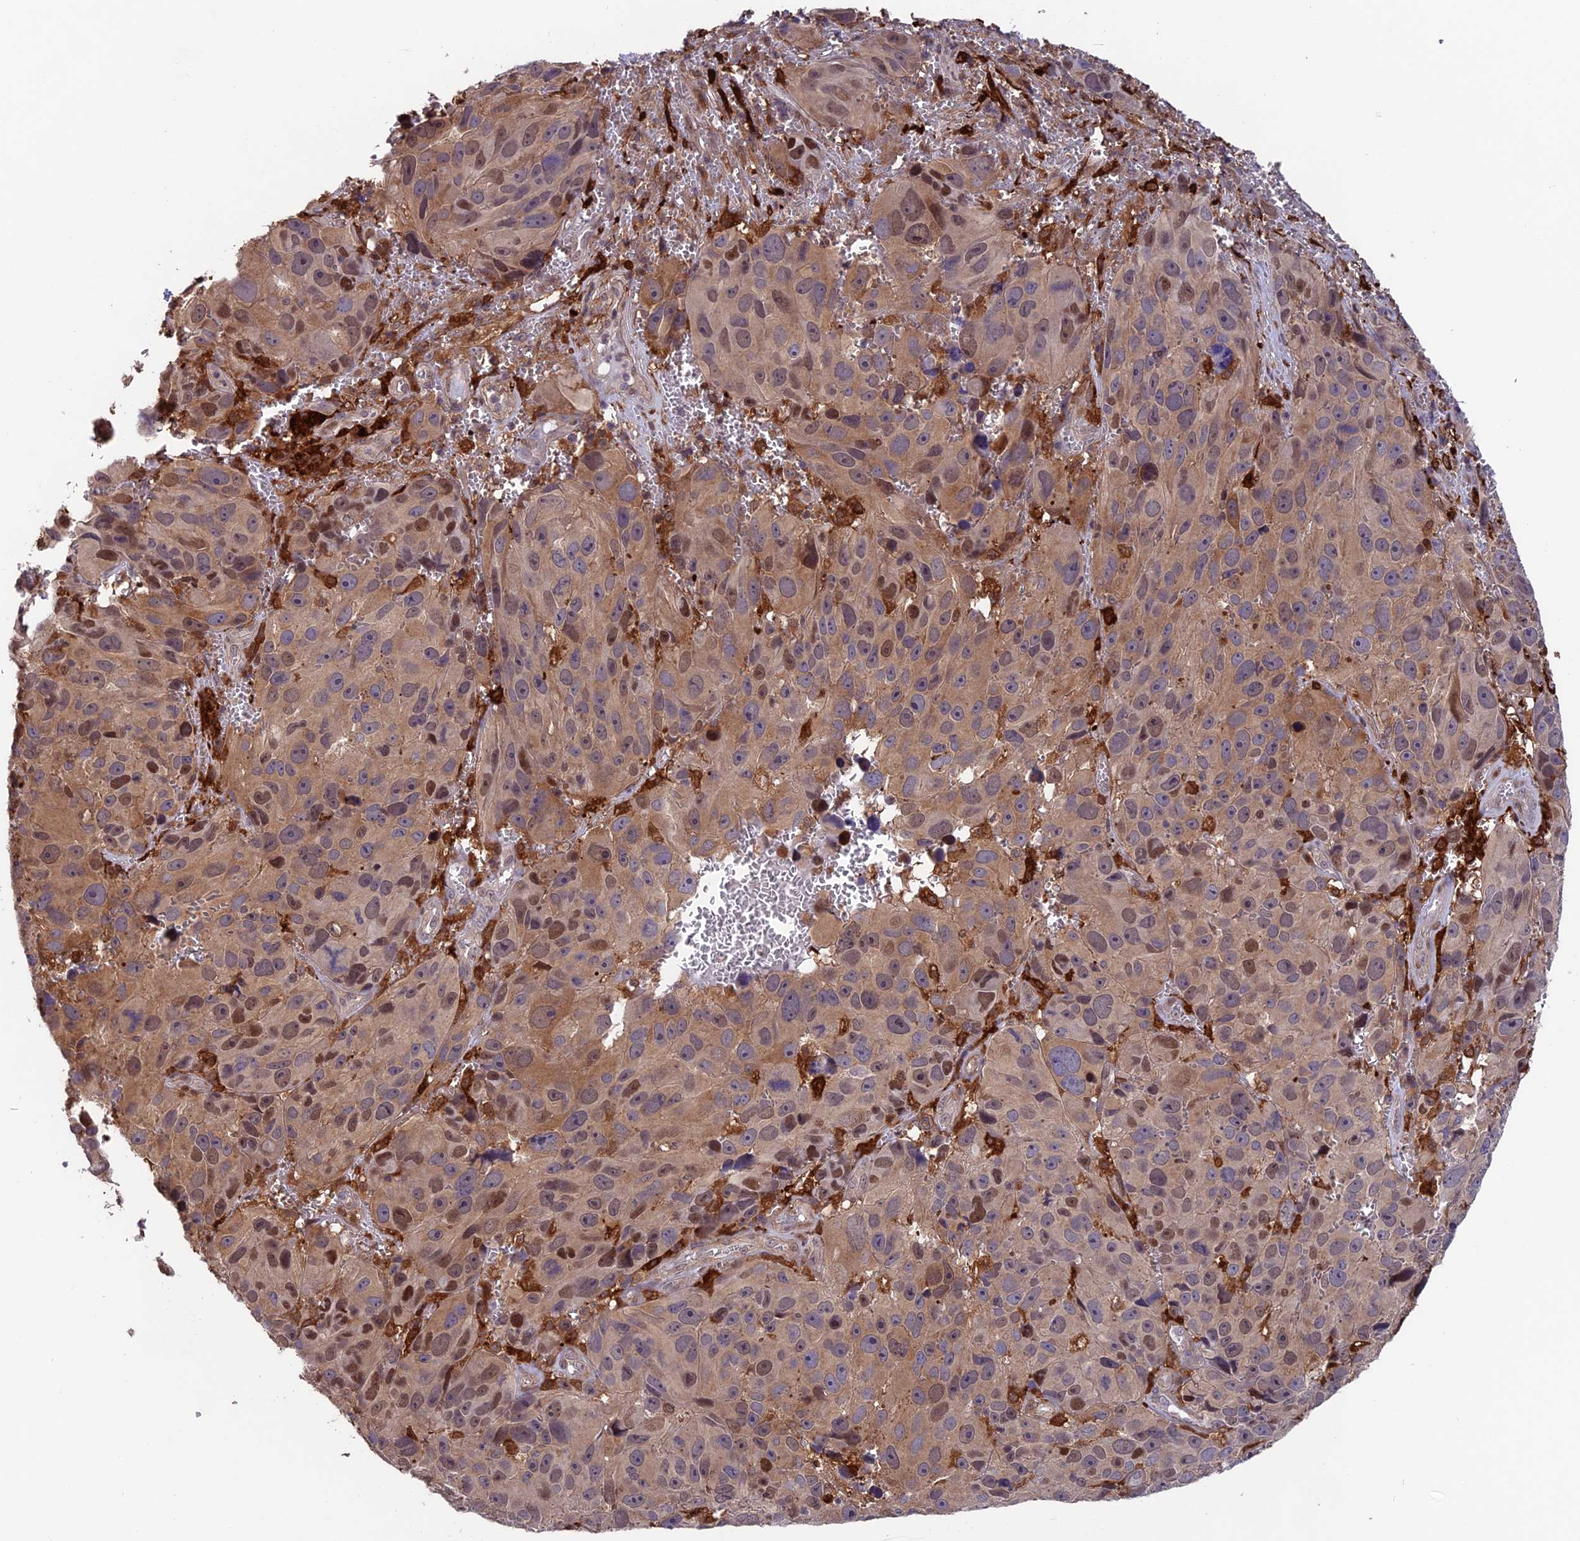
{"staining": {"intensity": "weak", "quantity": ">75%", "location": "cytoplasmic/membranous,nuclear"}, "tissue": "melanoma", "cell_type": "Tumor cells", "image_type": "cancer", "snomed": [{"axis": "morphology", "description": "Malignant melanoma, NOS"}, {"axis": "topography", "description": "Skin"}], "caption": "Immunohistochemical staining of malignant melanoma exhibits low levels of weak cytoplasmic/membranous and nuclear staining in about >75% of tumor cells.", "gene": "MAST2", "patient": {"sex": "male", "age": 84}}